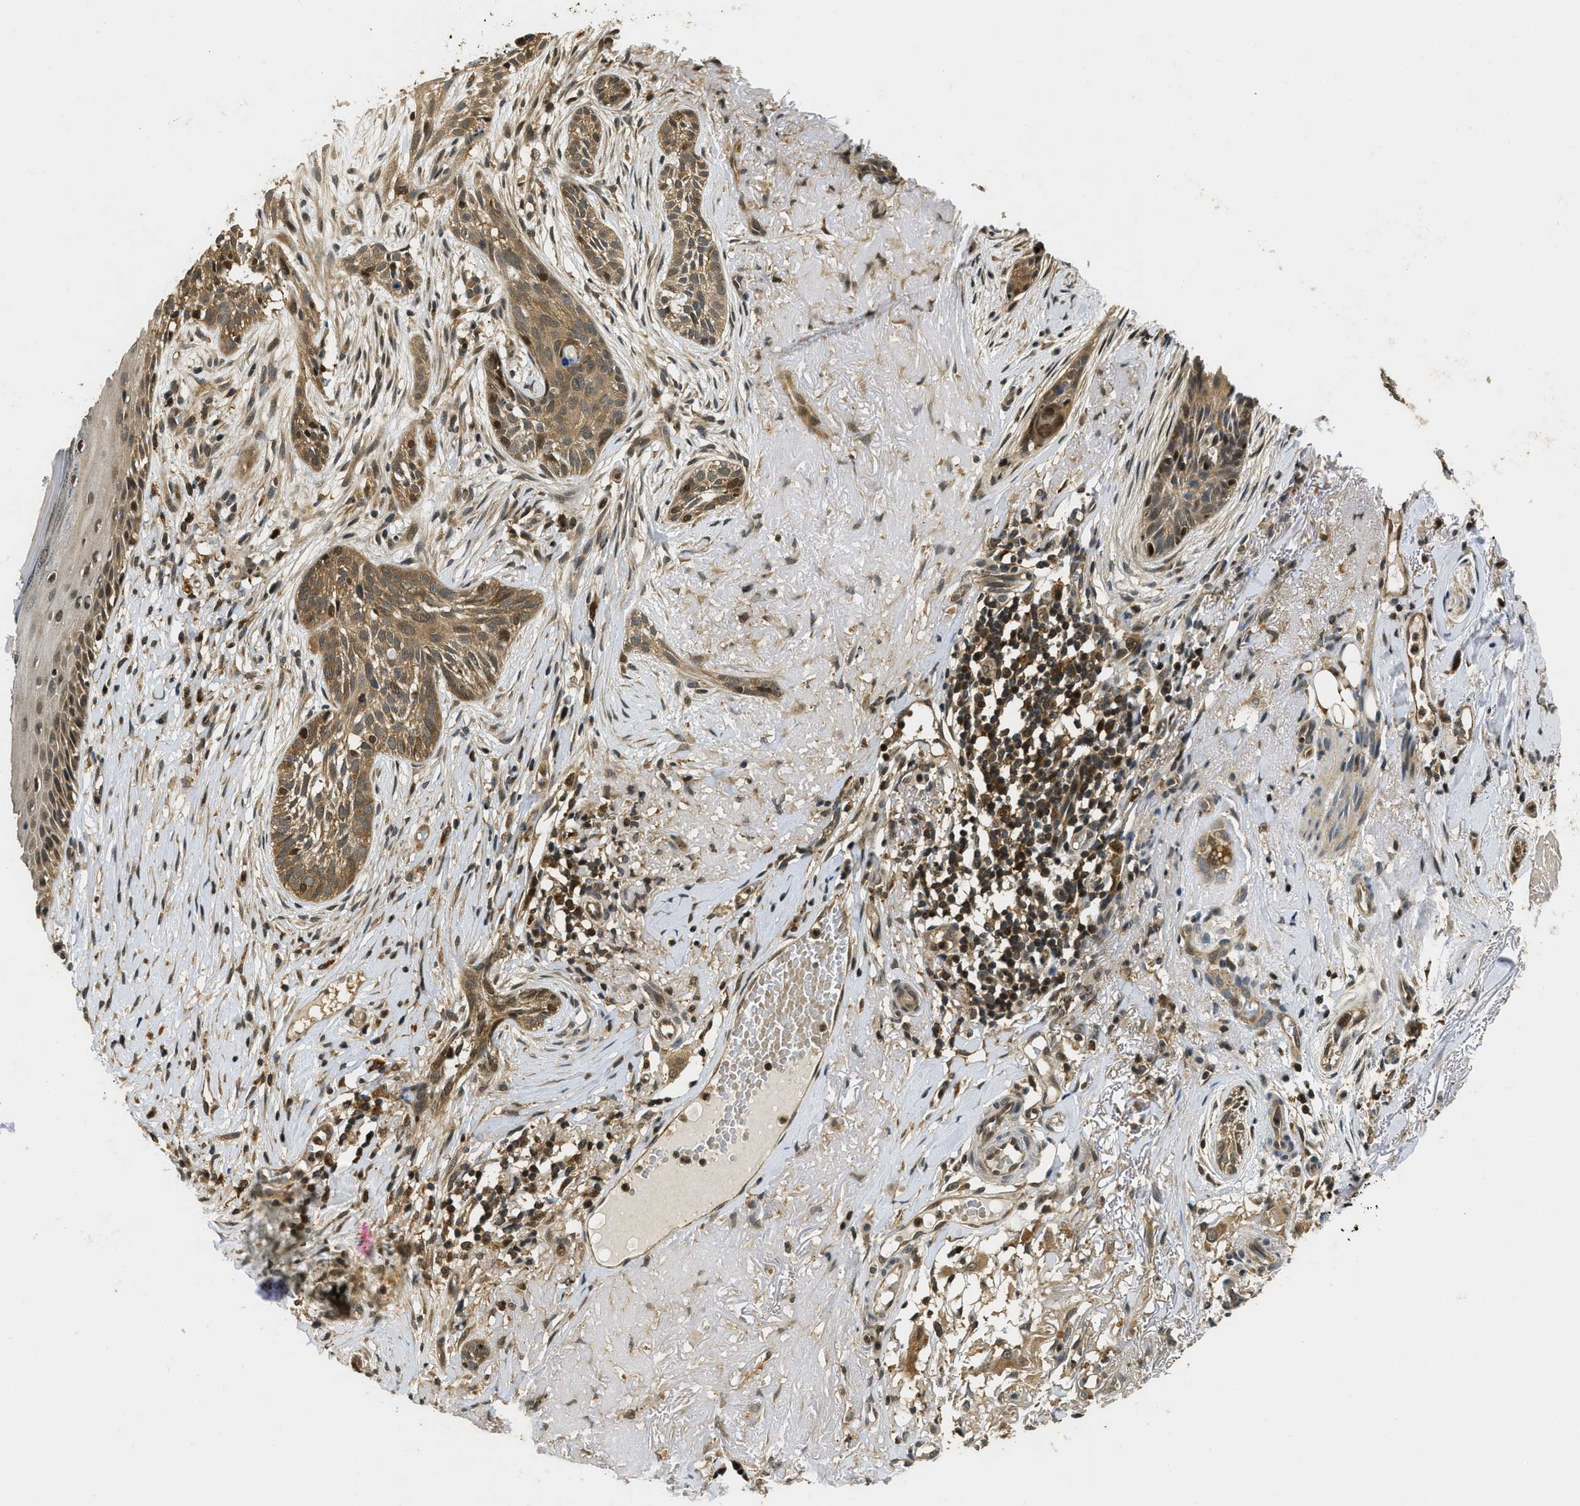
{"staining": {"intensity": "moderate", "quantity": ">75%", "location": "cytoplasmic/membranous"}, "tissue": "skin cancer", "cell_type": "Tumor cells", "image_type": "cancer", "snomed": [{"axis": "morphology", "description": "Basal cell carcinoma"}, {"axis": "topography", "description": "Skin"}], "caption": "Approximately >75% of tumor cells in human skin cancer (basal cell carcinoma) display moderate cytoplasmic/membranous protein expression as visualized by brown immunohistochemical staining.", "gene": "ADSL", "patient": {"sex": "female", "age": 88}}